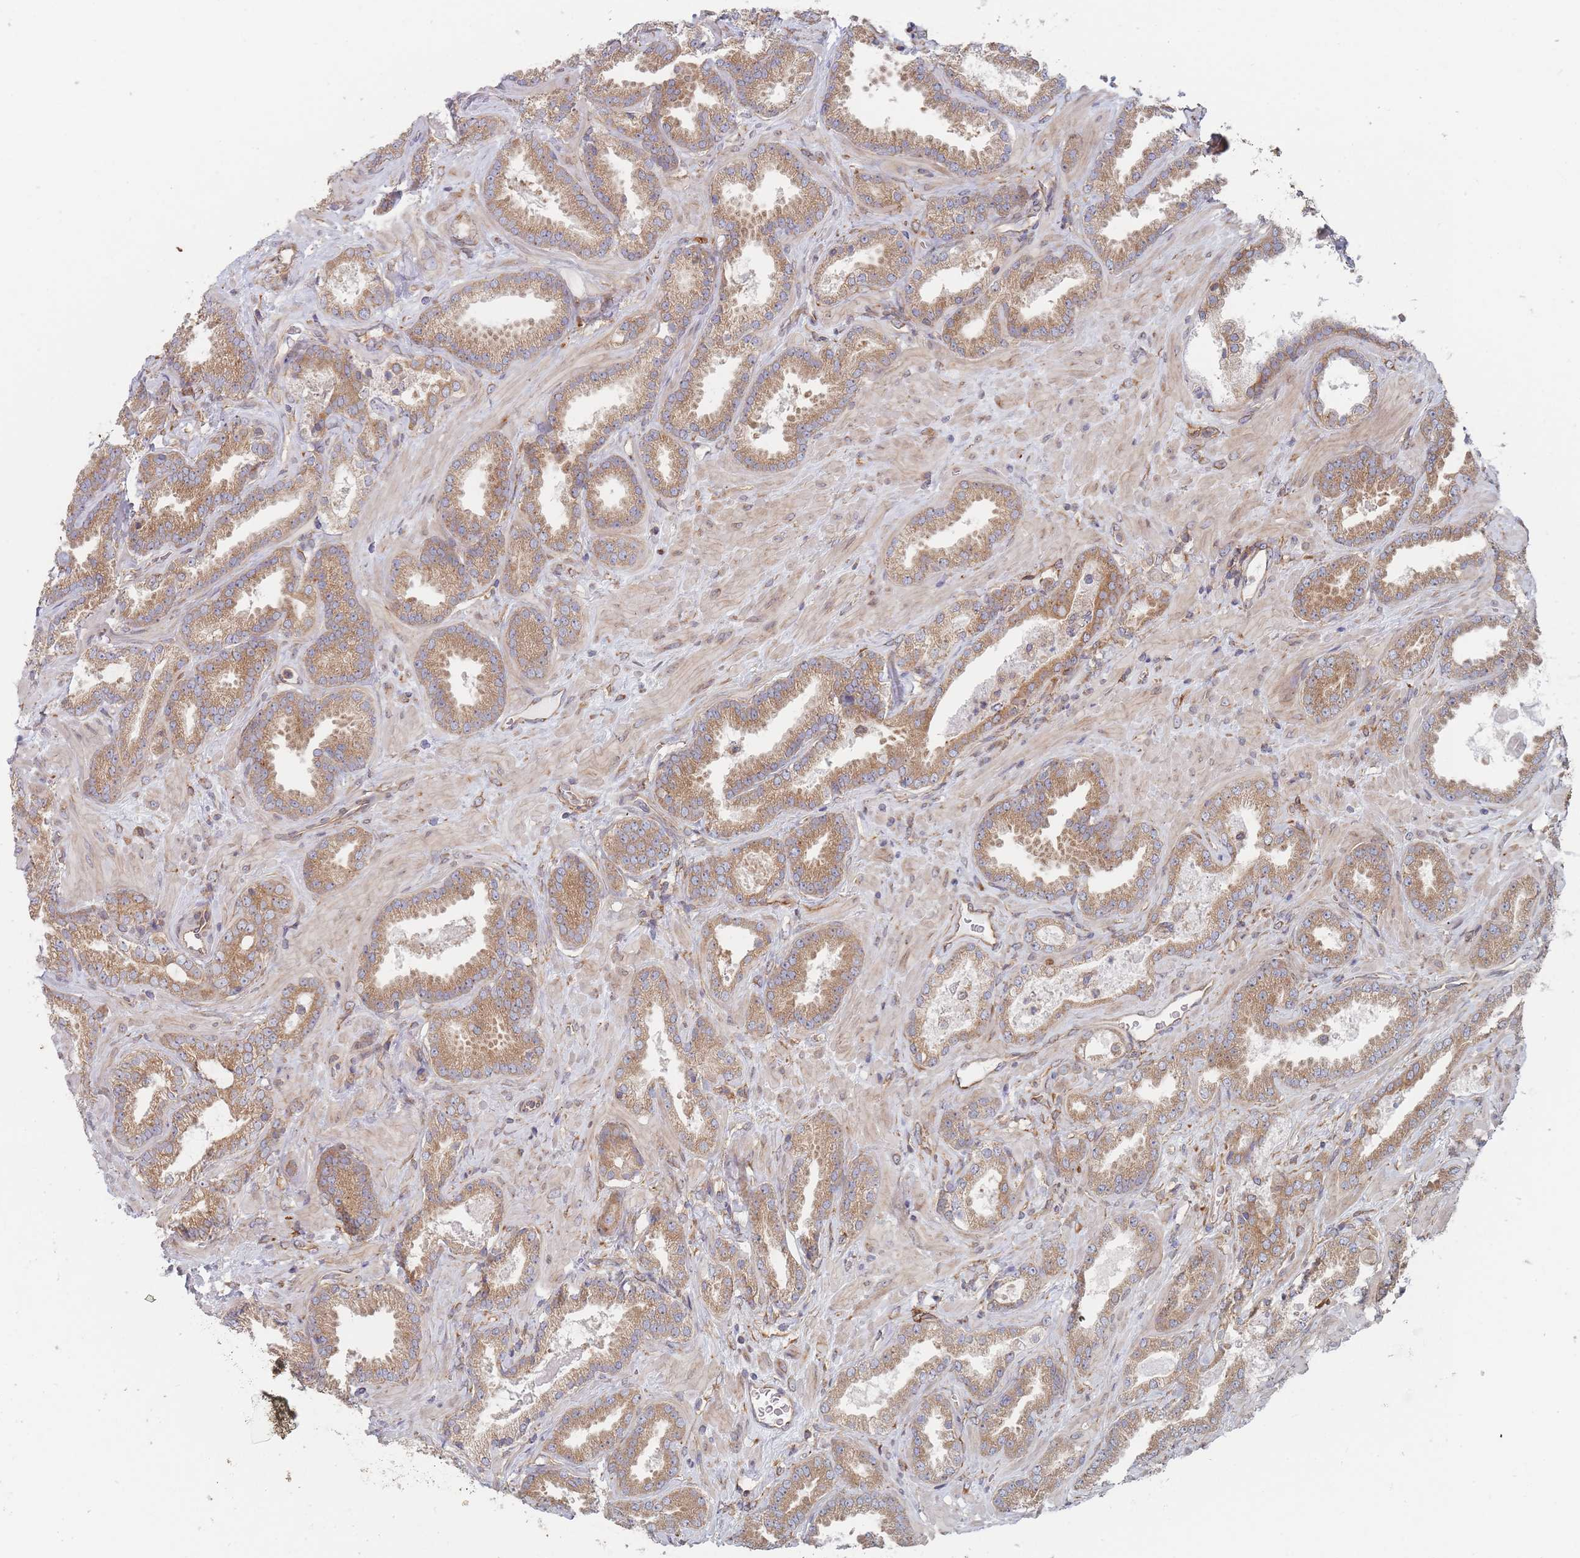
{"staining": {"intensity": "moderate", "quantity": ">75%", "location": "cytoplasmic/membranous"}, "tissue": "prostate cancer", "cell_type": "Tumor cells", "image_type": "cancer", "snomed": [{"axis": "morphology", "description": "Adenocarcinoma, Low grade"}, {"axis": "topography", "description": "Prostate"}], "caption": "IHC (DAB) staining of prostate cancer shows moderate cytoplasmic/membranous protein positivity in approximately >75% of tumor cells.", "gene": "KDSR", "patient": {"sex": "male", "age": 62}}